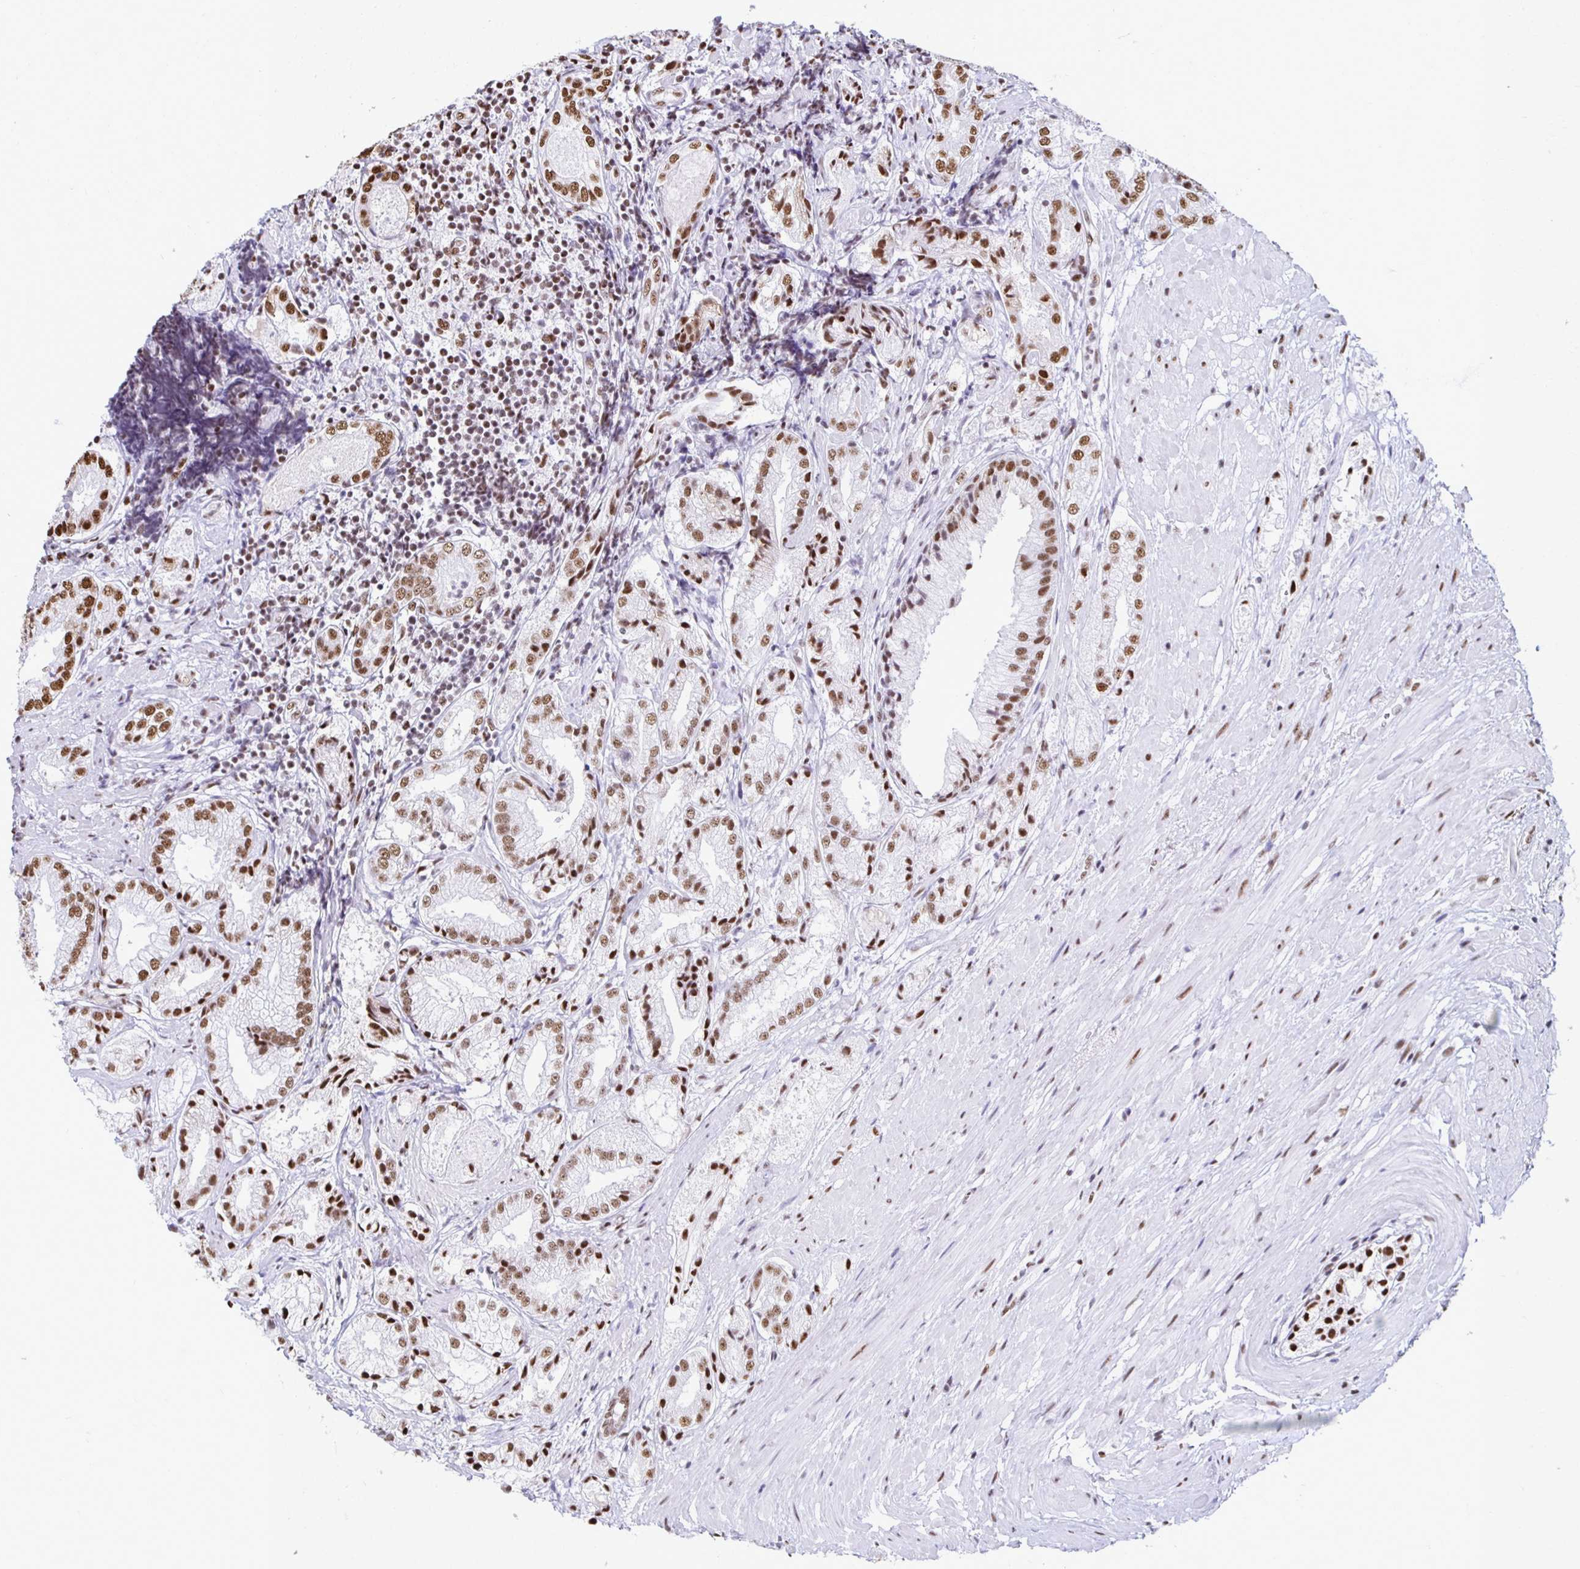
{"staining": {"intensity": "moderate", "quantity": ">75%", "location": "nuclear"}, "tissue": "prostate cancer", "cell_type": "Tumor cells", "image_type": "cancer", "snomed": [{"axis": "morphology", "description": "Adenocarcinoma, High grade"}, {"axis": "topography", "description": "Prostate"}], "caption": "High-magnification brightfield microscopy of prostate cancer (adenocarcinoma (high-grade)) stained with DAB (brown) and counterstained with hematoxylin (blue). tumor cells exhibit moderate nuclear staining is seen in approximately>75% of cells.", "gene": "NONO", "patient": {"sex": "male", "age": 61}}